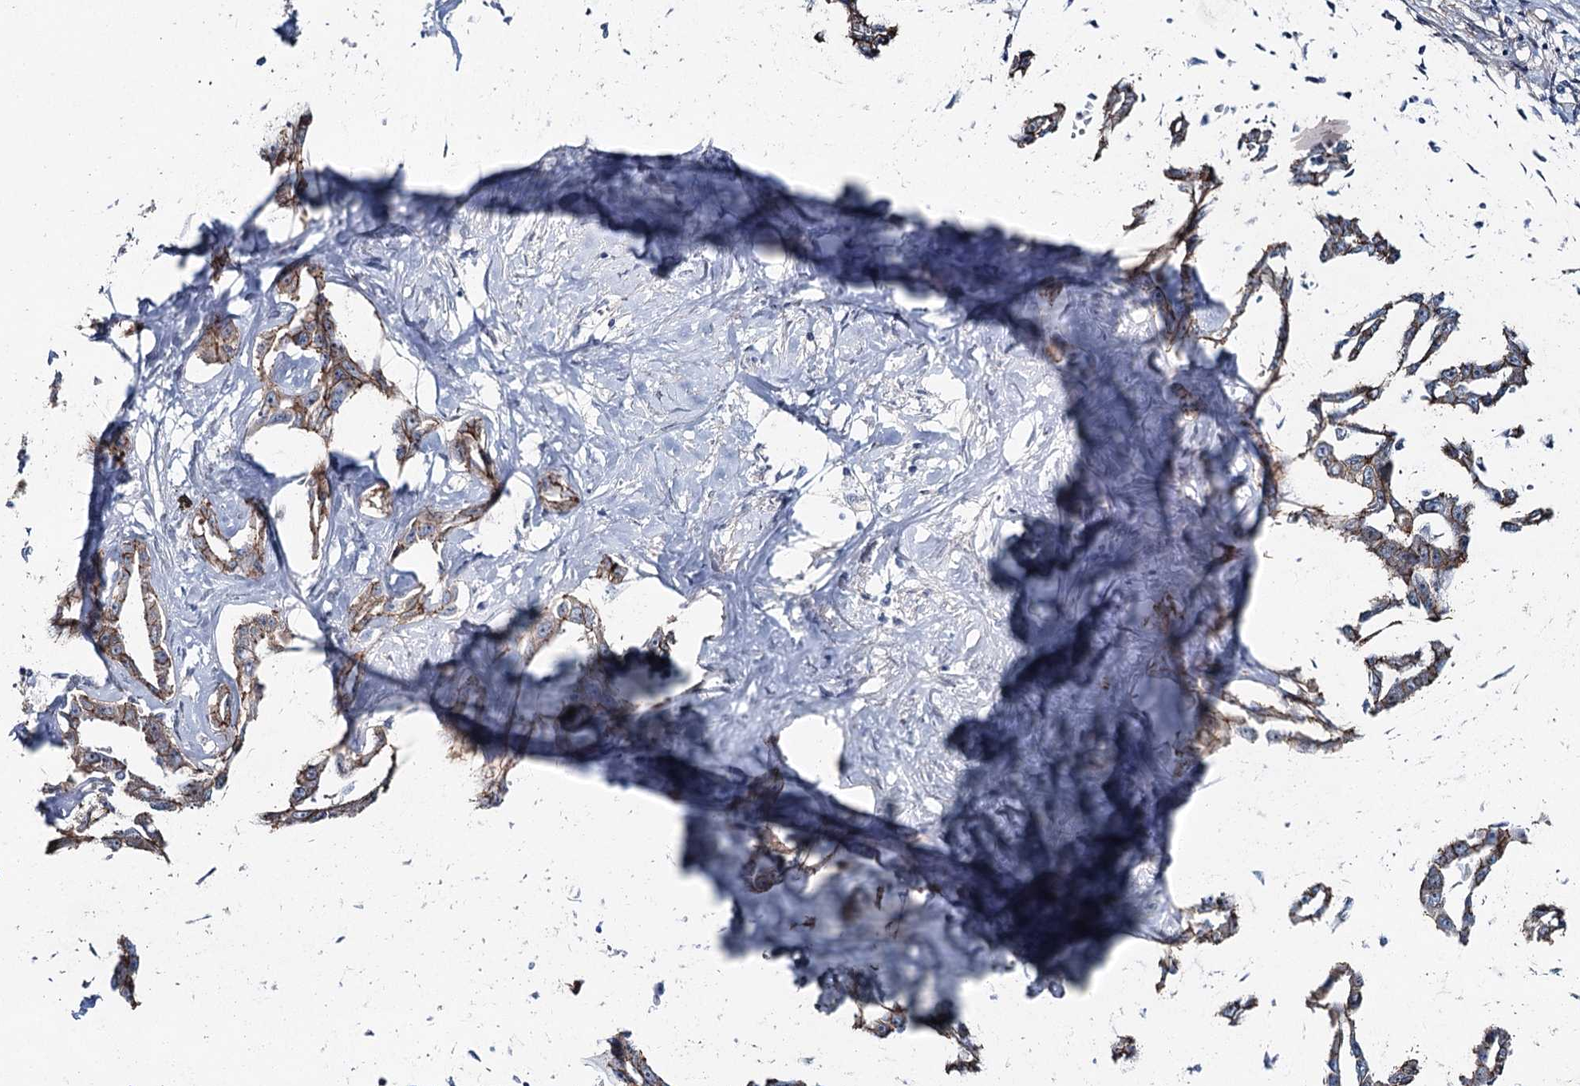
{"staining": {"intensity": "moderate", "quantity": ">75%", "location": "cytoplasmic/membranous"}, "tissue": "liver cancer", "cell_type": "Tumor cells", "image_type": "cancer", "snomed": [{"axis": "morphology", "description": "Cholangiocarcinoma"}, {"axis": "topography", "description": "Liver"}], "caption": "Liver cancer (cholangiocarcinoma) stained with a brown dye demonstrates moderate cytoplasmic/membranous positive expression in about >75% of tumor cells.", "gene": "FAM120B", "patient": {"sex": "male", "age": 59}}